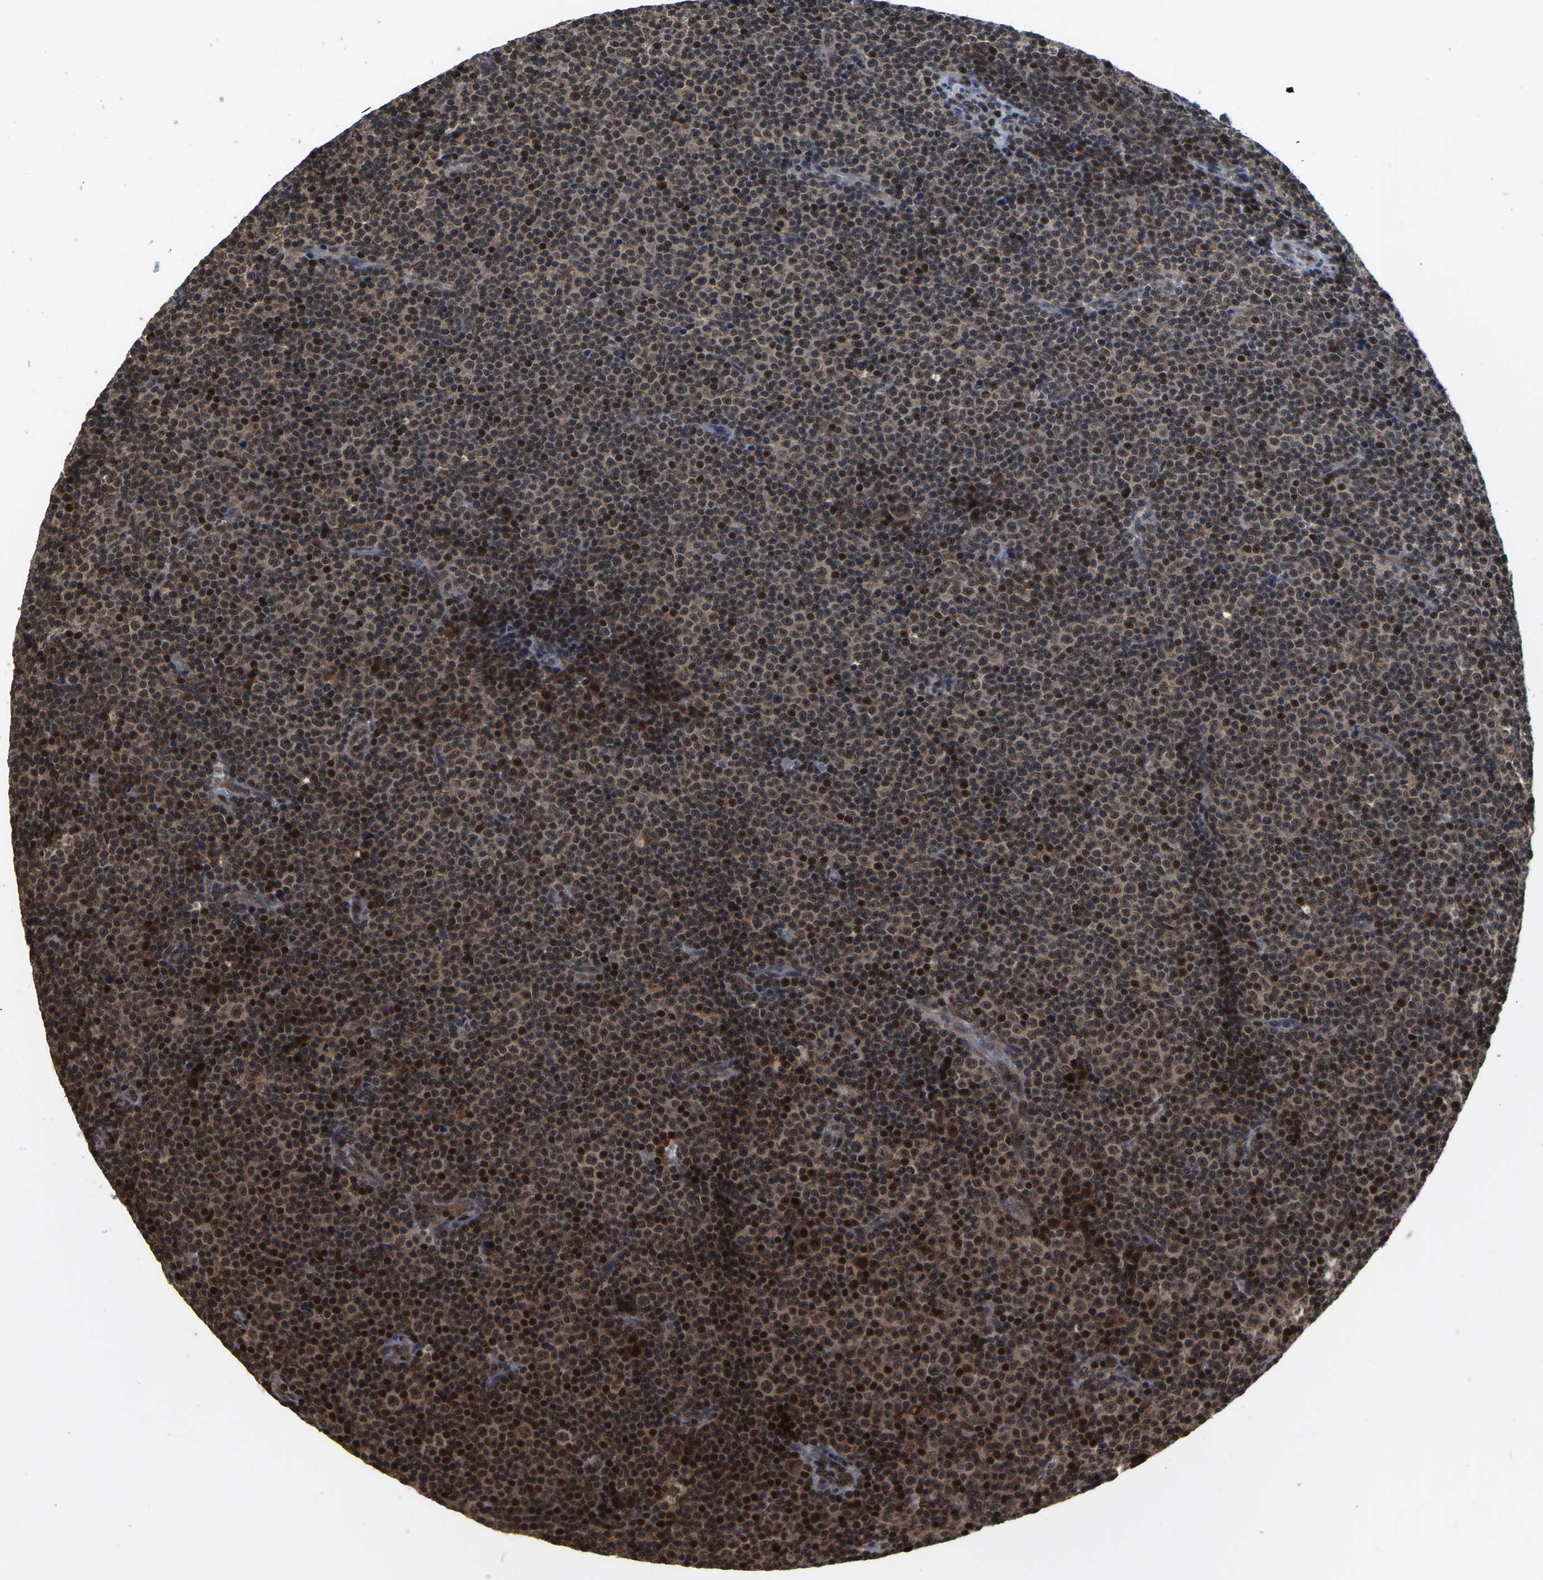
{"staining": {"intensity": "strong", "quantity": "25%-75%", "location": "nuclear"}, "tissue": "lymphoma", "cell_type": "Tumor cells", "image_type": "cancer", "snomed": [{"axis": "morphology", "description": "Malignant lymphoma, non-Hodgkin's type, Low grade"}, {"axis": "topography", "description": "Lymph node"}], "caption": "IHC of human lymphoma shows high levels of strong nuclear positivity in approximately 25%-75% of tumor cells.", "gene": "CIAO1", "patient": {"sex": "female", "age": 67}}